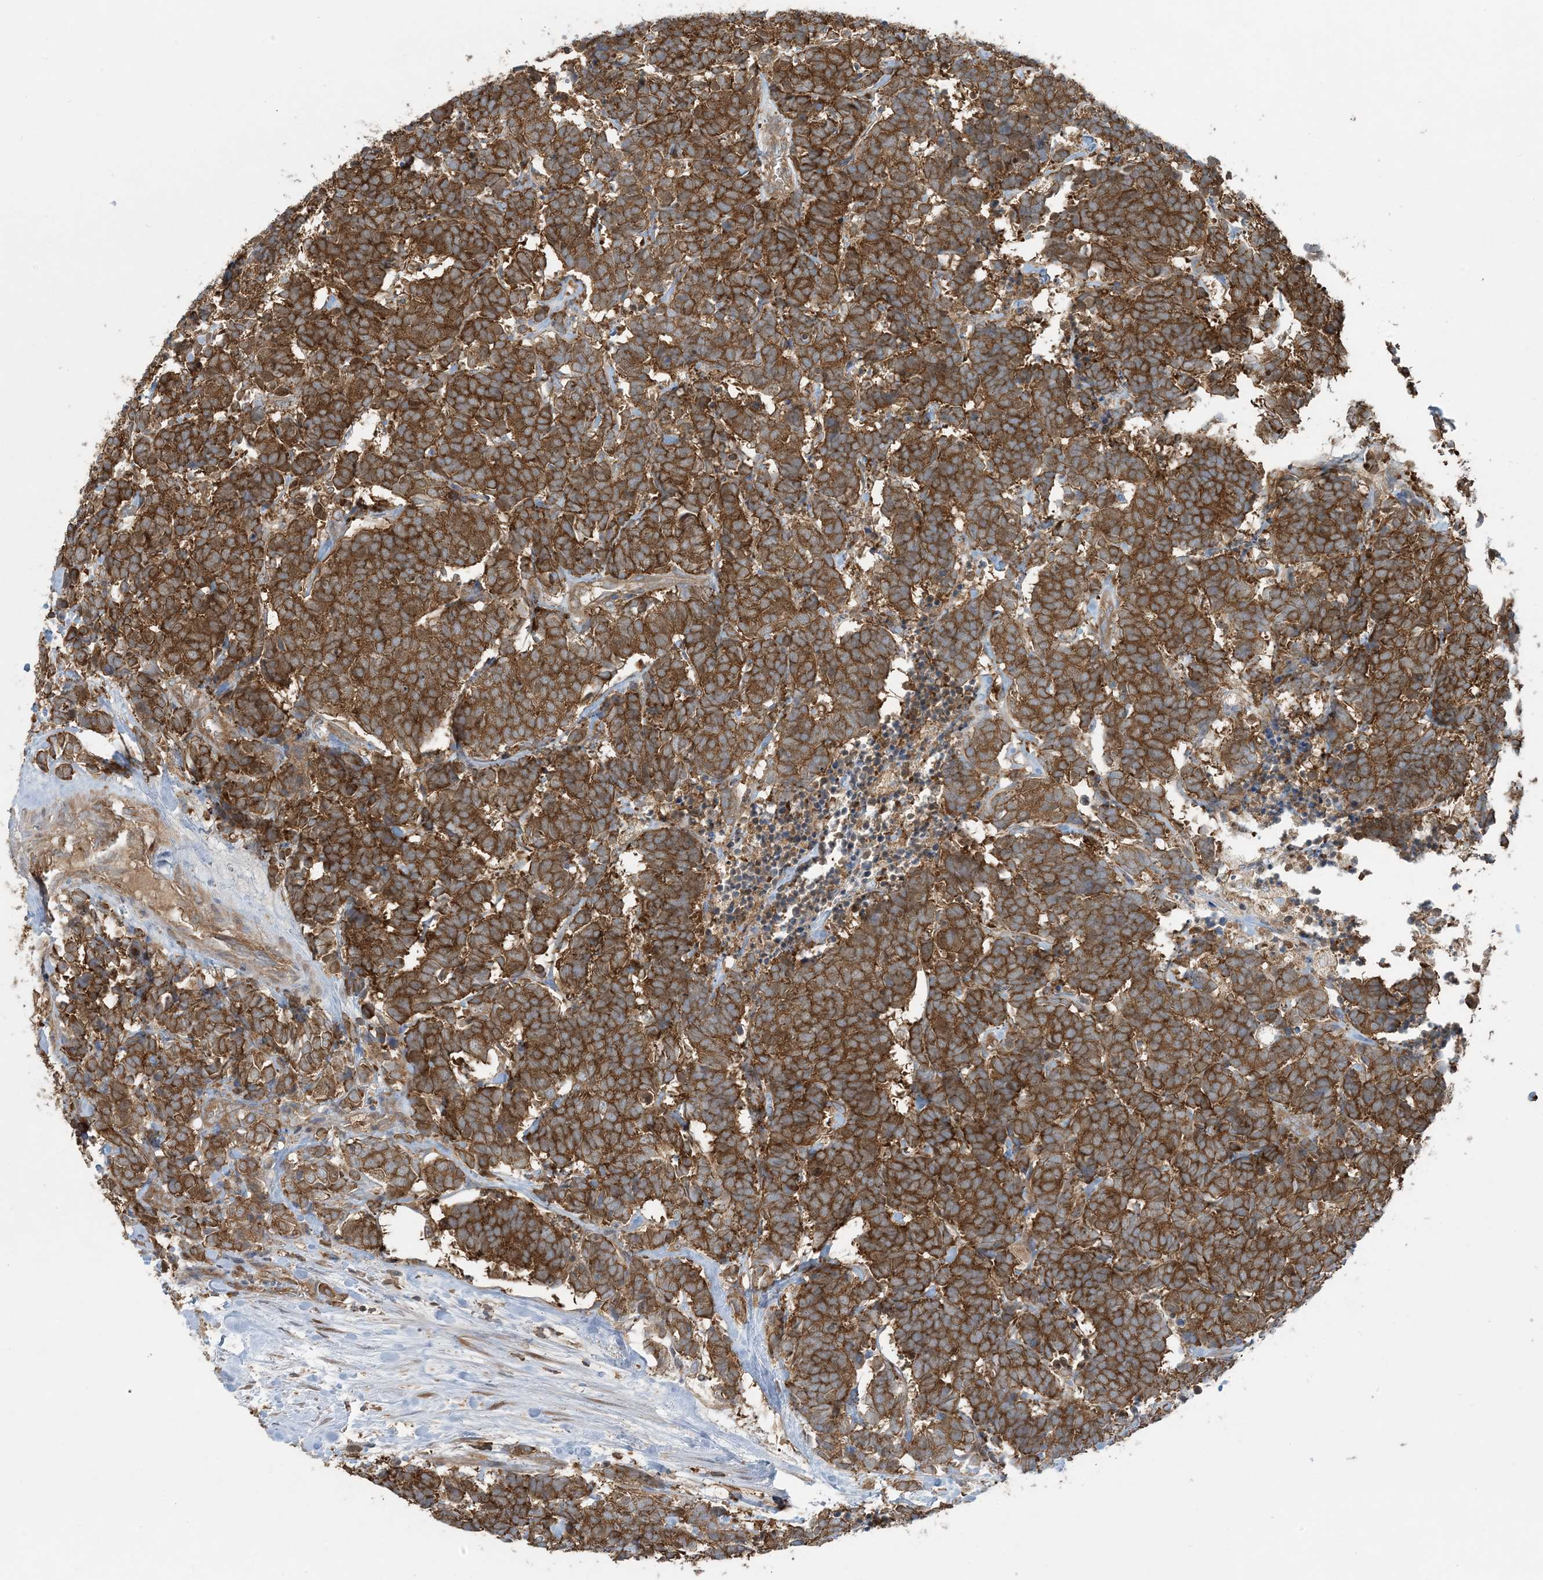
{"staining": {"intensity": "moderate", "quantity": ">75%", "location": "cytoplasmic/membranous"}, "tissue": "carcinoid", "cell_type": "Tumor cells", "image_type": "cancer", "snomed": [{"axis": "morphology", "description": "Carcinoma, NOS"}, {"axis": "morphology", "description": "Carcinoid, malignant, NOS"}, {"axis": "topography", "description": "Urinary bladder"}], "caption": "A high-resolution image shows immunohistochemistry (IHC) staining of carcinoid, which shows moderate cytoplasmic/membranous expression in about >75% of tumor cells.", "gene": "OLA1", "patient": {"sex": "male", "age": 57}}